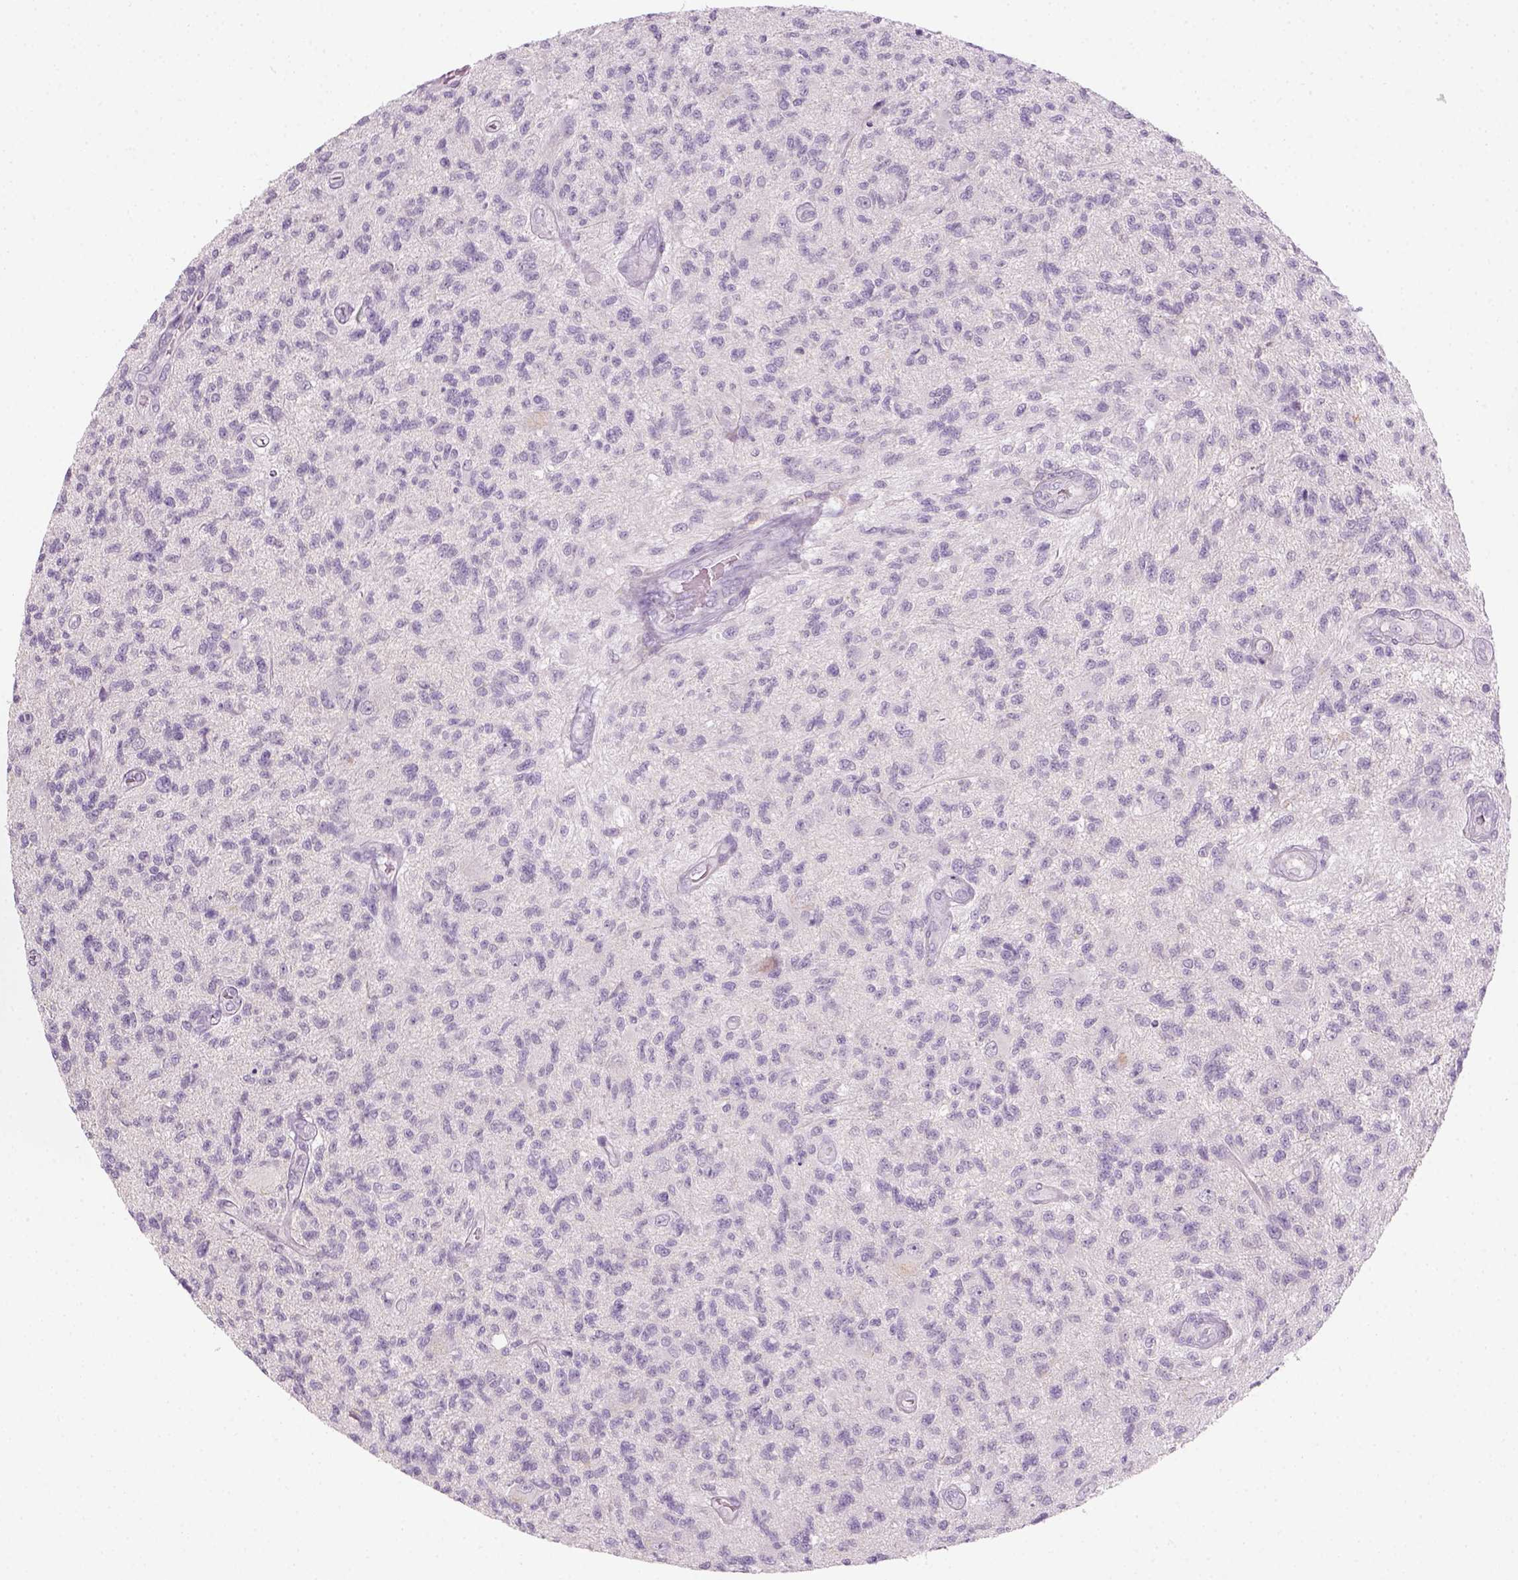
{"staining": {"intensity": "negative", "quantity": "none", "location": "none"}, "tissue": "glioma", "cell_type": "Tumor cells", "image_type": "cancer", "snomed": [{"axis": "morphology", "description": "Glioma, malignant, High grade"}, {"axis": "topography", "description": "Brain"}], "caption": "High magnification brightfield microscopy of glioma stained with DAB (brown) and counterstained with hematoxylin (blue): tumor cells show no significant staining.", "gene": "GFI1B", "patient": {"sex": "male", "age": 56}}